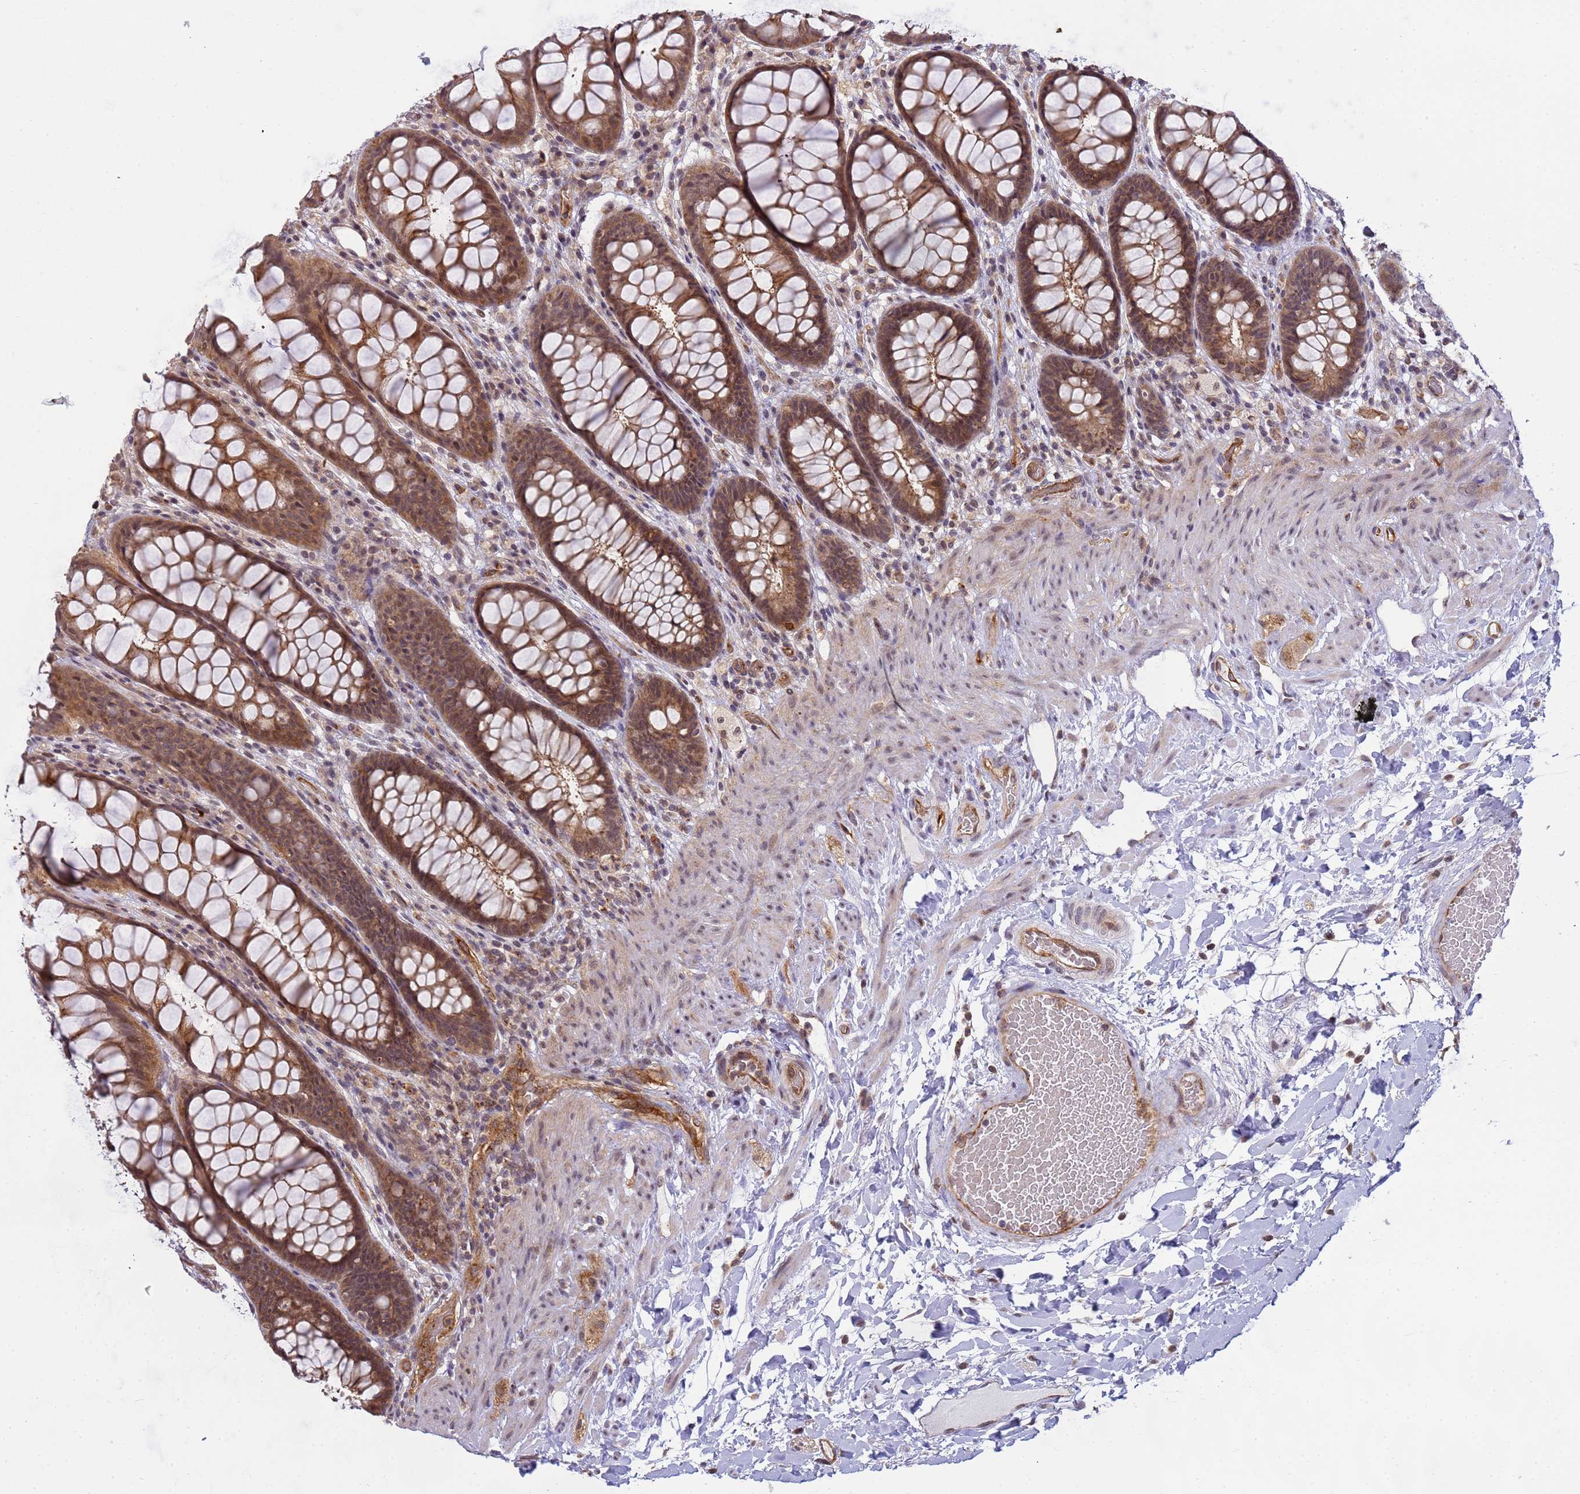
{"staining": {"intensity": "moderate", "quantity": ">75%", "location": "cytoplasmic/membranous,nuclear"}, "tissue": "rectum", "cell_type": "Glandular cells", "image_type": "normal", "snomed": [{"axis": "morphology", "description": "Normal tissue, NOS"}, {"axis": "topography", "description": "Rectum"}], "caption": "Rectum stained with DAB immunohistochemistry (IHC) reveals medium levels of moderate cytoplasmic/membranous,nuclear expression in about >75% of glandular cells.", "gene": "EMC2", "patient": {"sex": "female", "age": 46}}